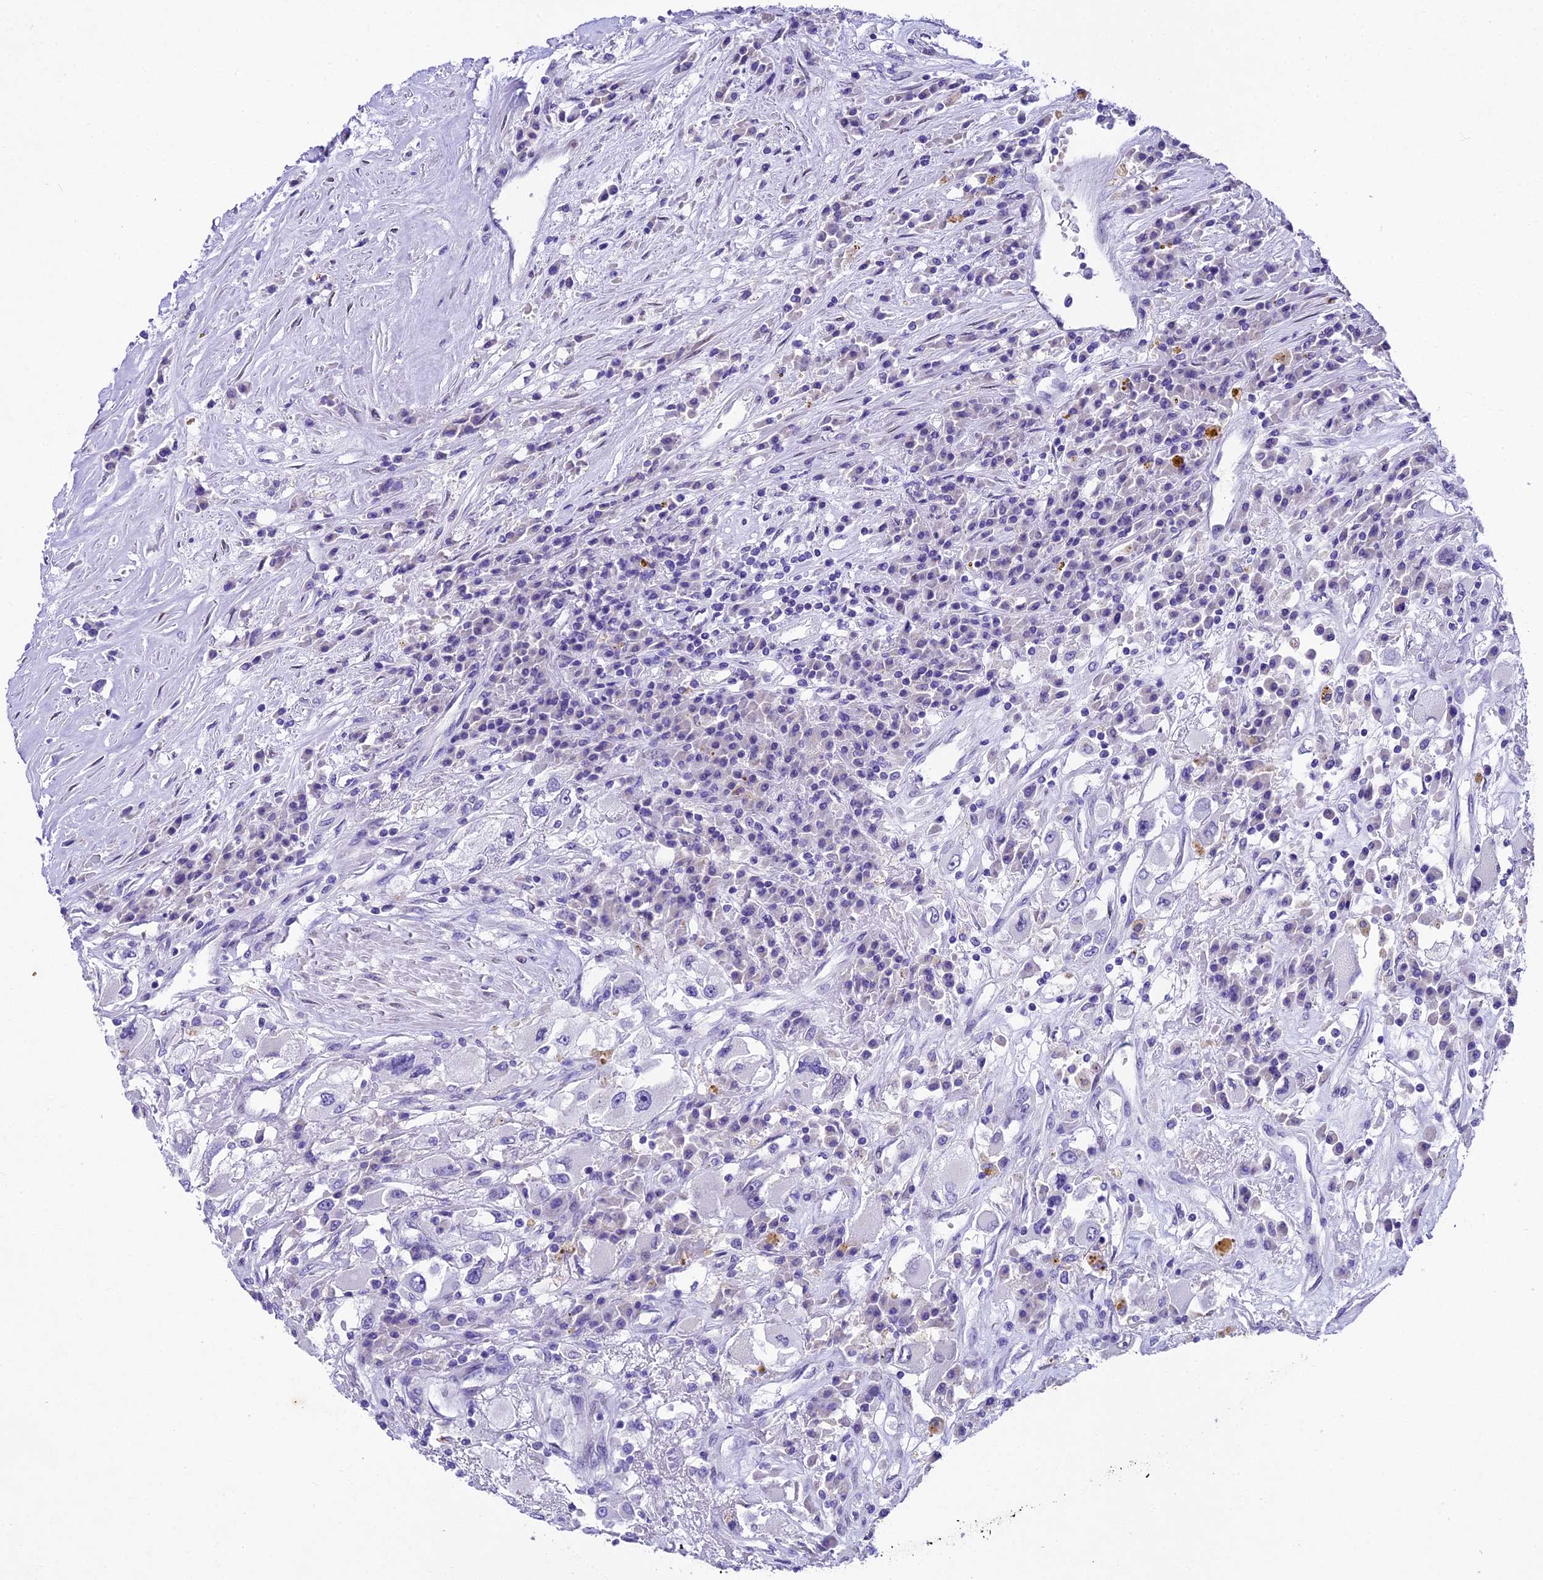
{"staining": {"intensity": "negative", "quantity": "none", "location": "none"}, "tissue": "renal cancer", "cell_type": "Tumor cells", "image_type": "cancer", "snomed": [{"axis": "morphology", "description": "Adenocarcinoma, NOS"}, {"axis": "topography", "description": "Kidney"}], "caption": "Protein analysis of renal cancer exhibits no significant positivity in tumor cells.", "gene": "IFT140", "patient": {"sex": "female", "age": 52}}